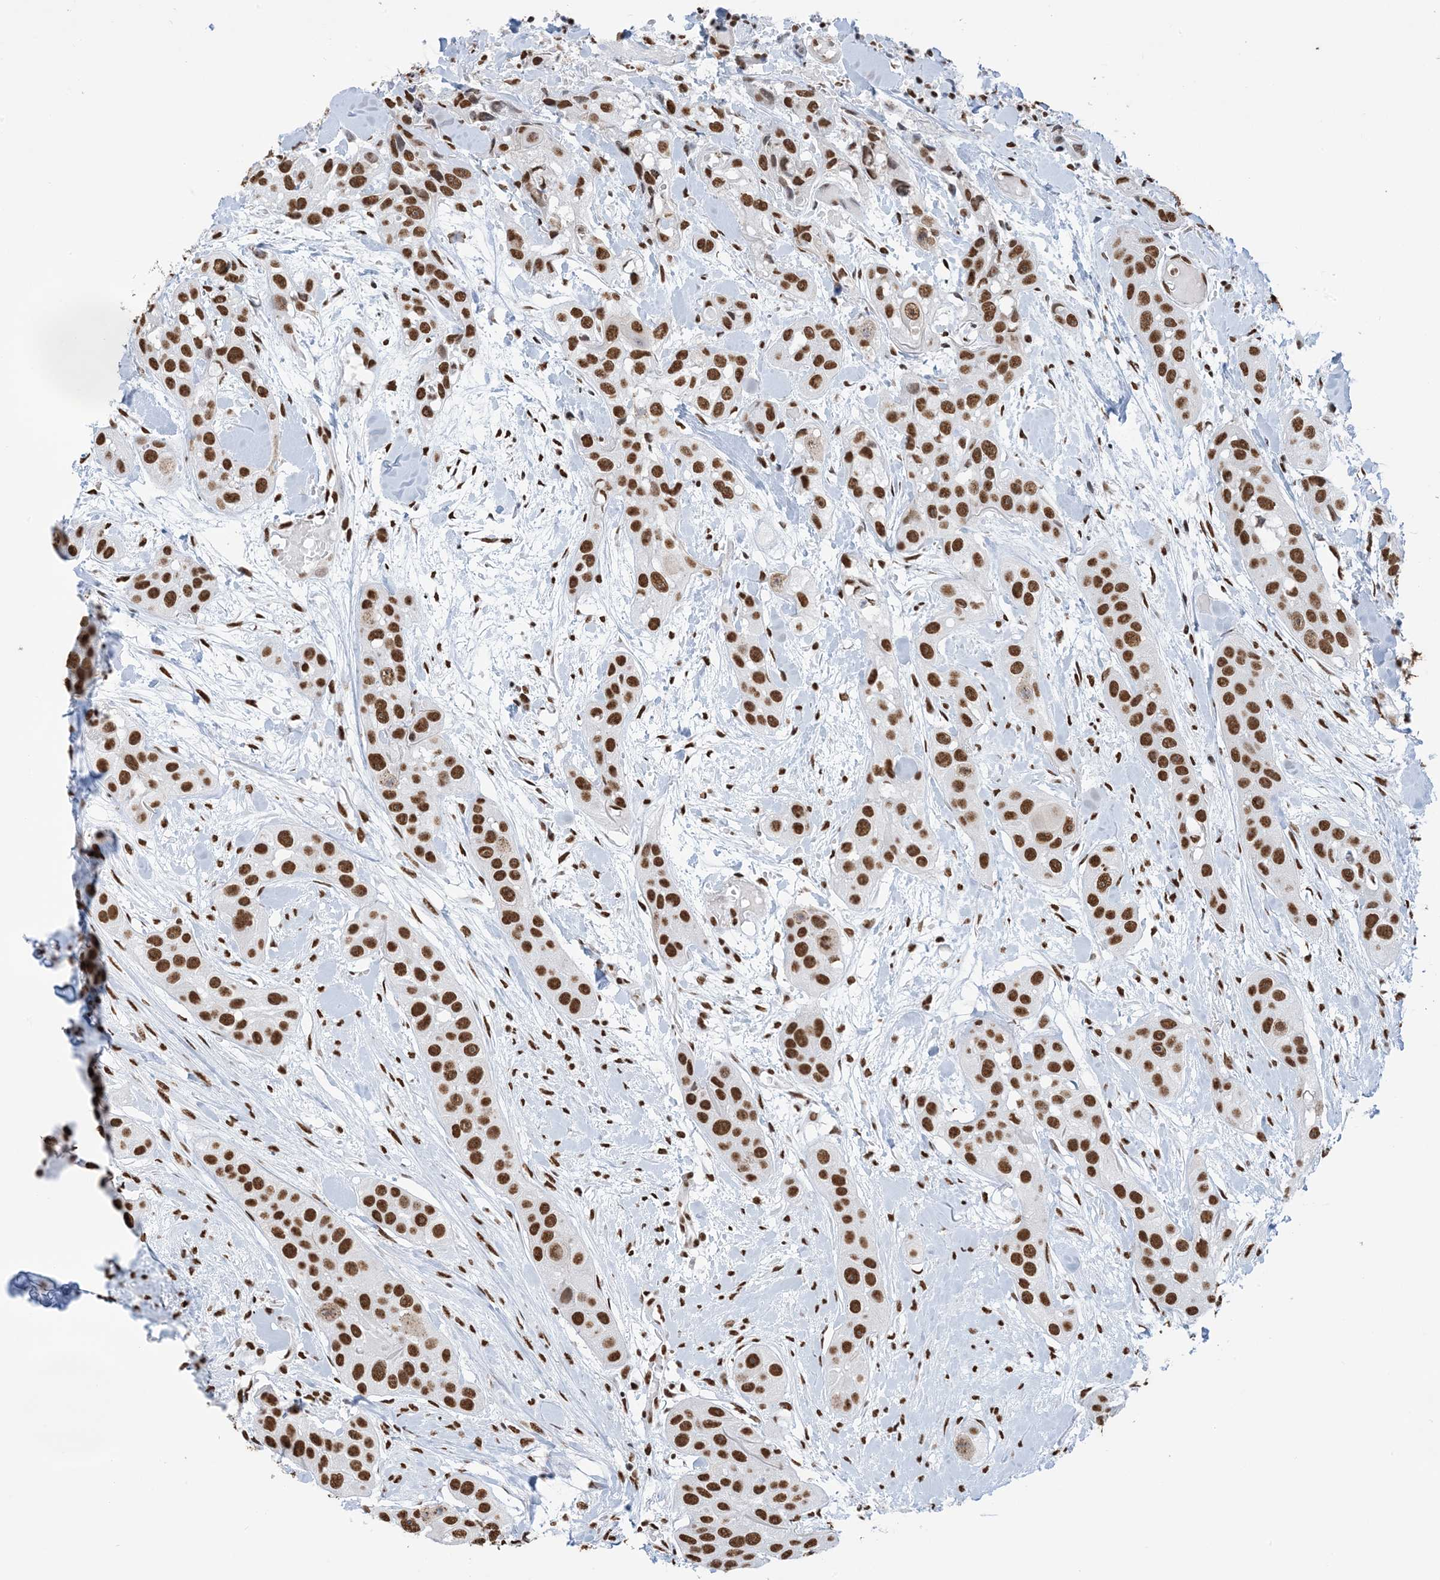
{"staining": {"intensity": "strong", "quantity": ">75%", "location": "nuclear"}, "tissue": "head and neck cancer", "cell_type": "Tumor cells", "image_type": "cancer", "snomed": [{"axis": "morphology", "description": "Normal tissue, NOS"}, {"axis": "morphology", "description": "Squamous cell carcinoma, NOS"}, {"axis": "topography", "description": "Skeletal muscle"}, {"axis": "topography", "description": "Head-Neck"}], "caption": "Immunohistochemical staining of head and neck cancer (squamous cell carcinoma) exhibits high levels of strong nuclear staining in approximately >75% of tumor cells.", "gene": "ZNF792", "patient": {"sex": "male", "age": 51}}